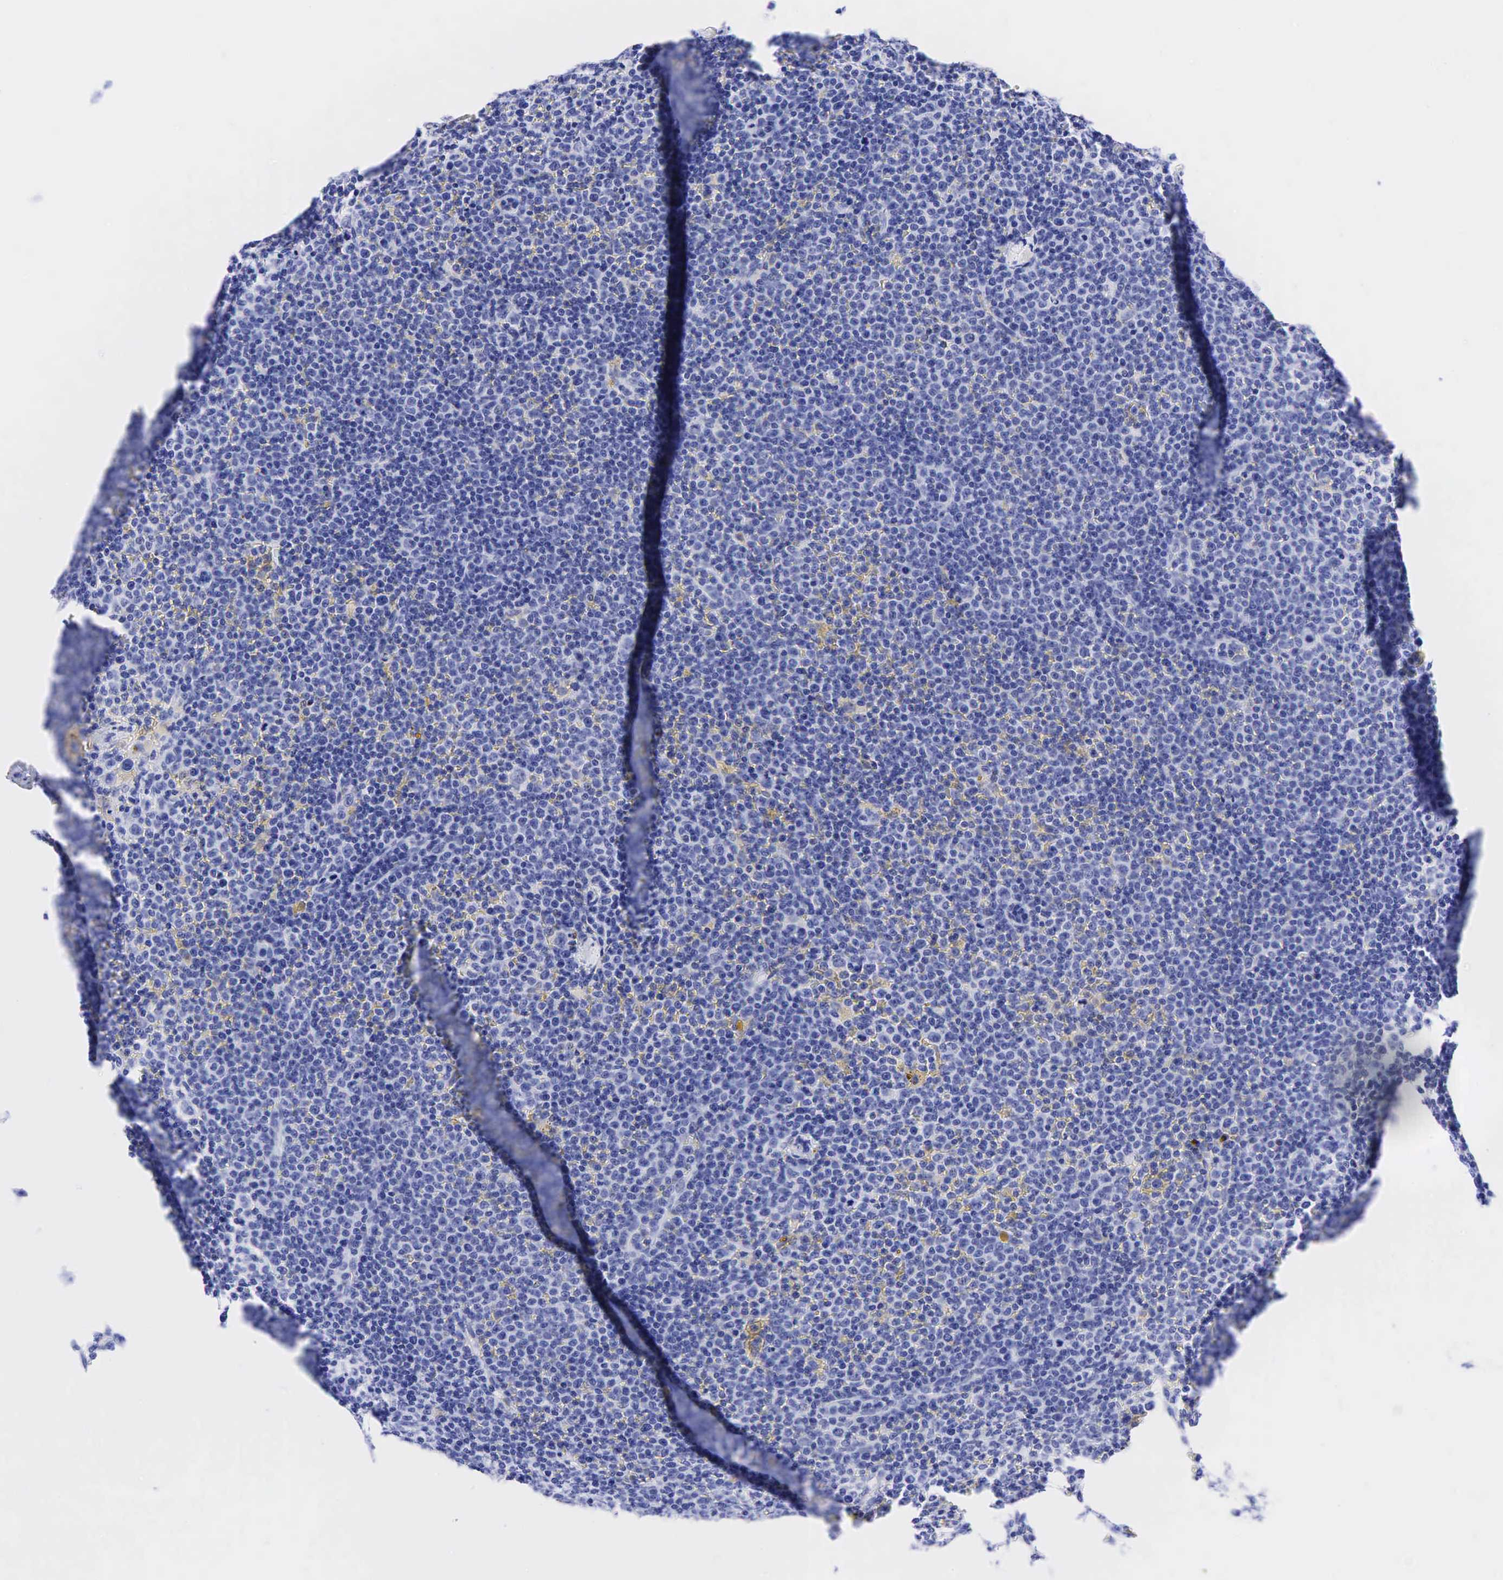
{"staining": {"intensity": "negative", "quantity": "none", "location": "none"}, "tissue": "lymphoma", "cell_type": "Tumor cells", "image_type": "cancer", "snomed": [{"axis": "morphology", "description": "Malignant lymphoma, non-Hodgkin's type, Low grade"}, {"axis": "topography", "description": "Lymph node"}], "caption": "DAB (3,3'-diaminobenzidine) immunohistochemical staining of lymphoma displays no significant positivity in tumor cells. (IHC, brightfield microscopy, high magnification).", "gene": "CEACAM5", "patient": {"sex": "male", "age": 50}}